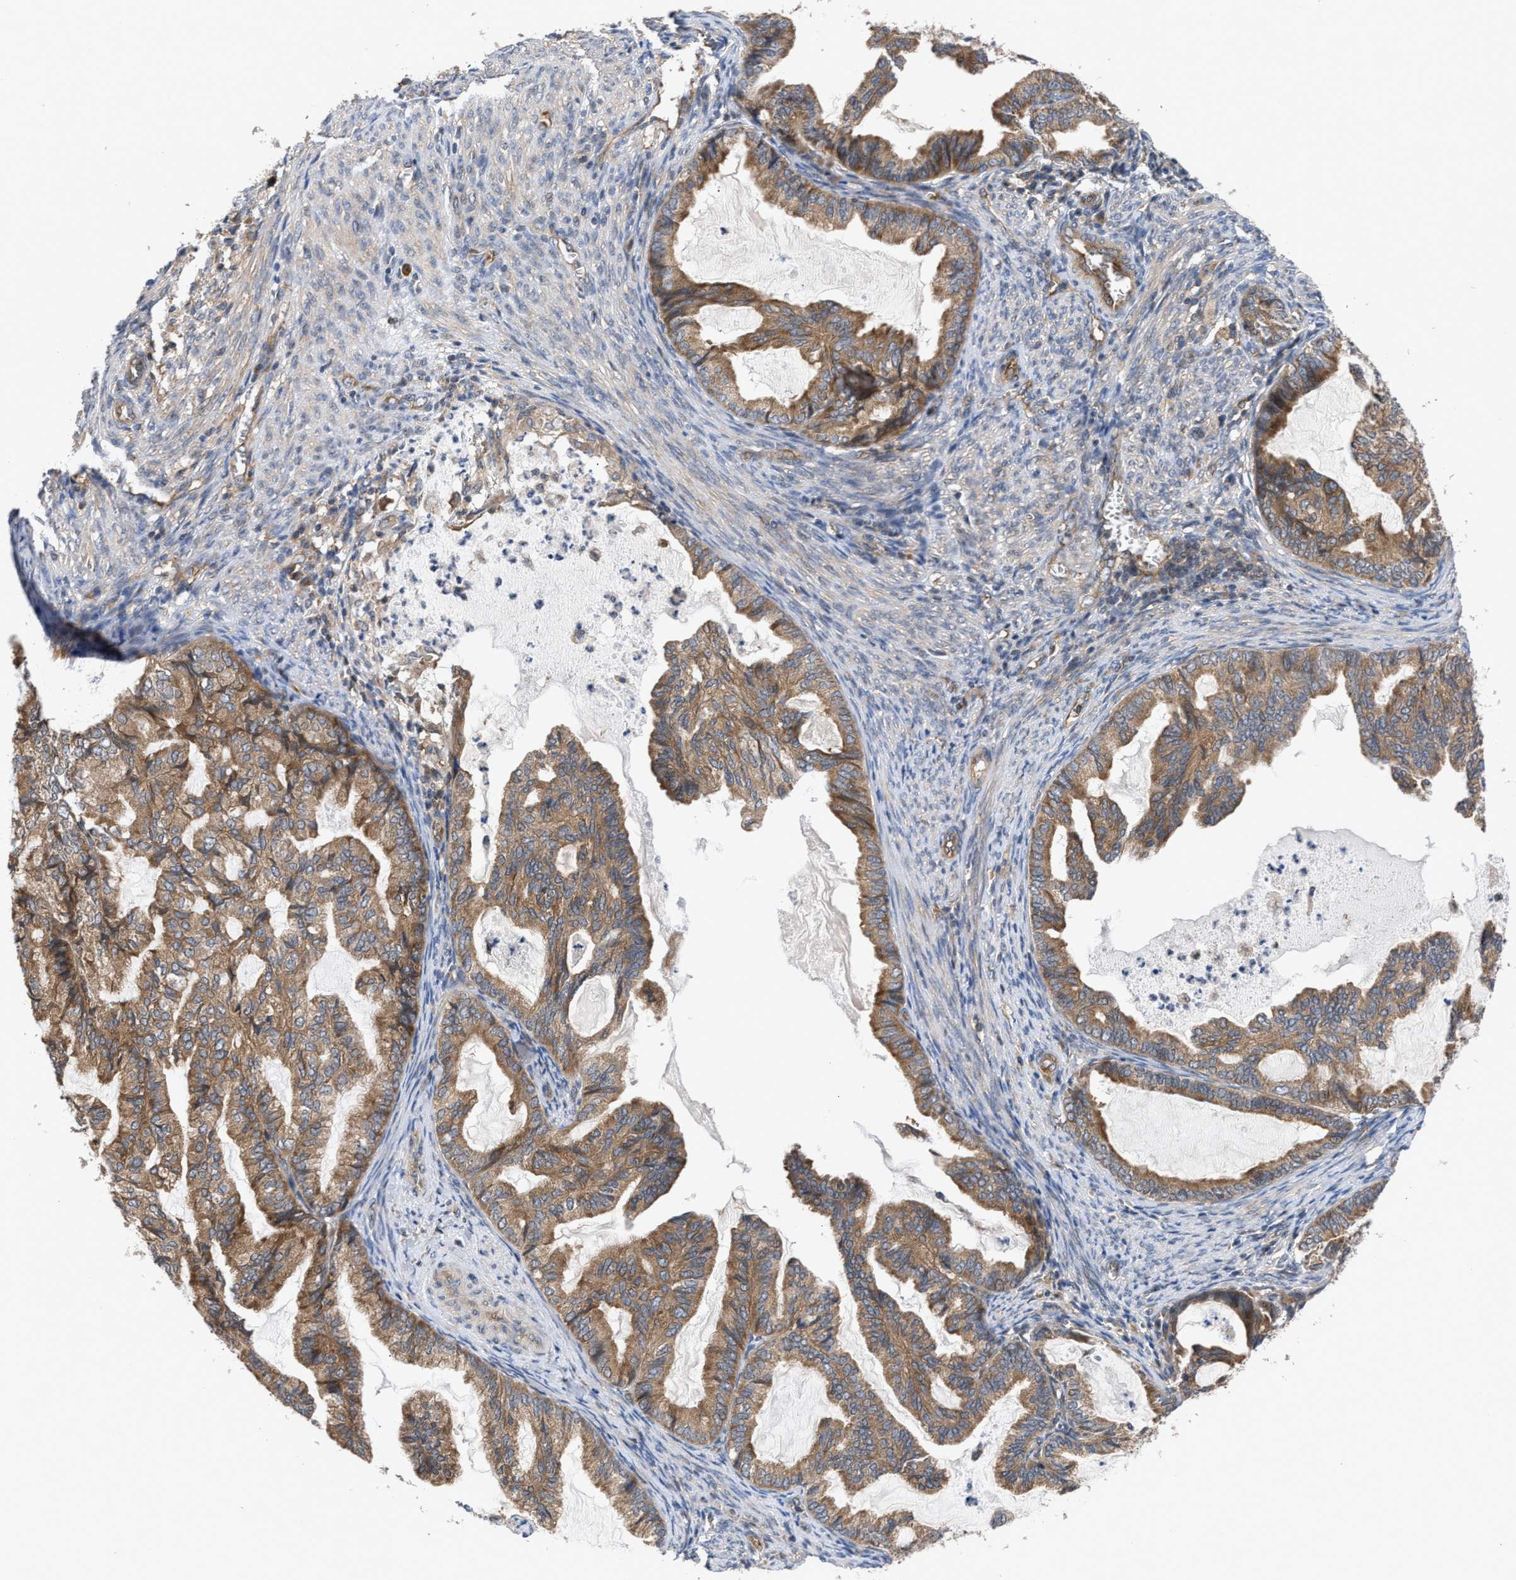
{"staining": {"intensity": "moderate", "quantity": ">75%", "location": "cytoplasmic/membranous"}, "tissue": "cervical cancer", "cell_type": "Tumor cells", "image_type": "cancer", "snomed": [{"axis": "morphology", "description": "Normal tissue, NOS"}, {"axis": "morphology", "description": "Adenocarcinoma, NOS"}, {"axis": "topography", "description": "Cervix"}, {"axis": "topography", "description": "Endometrium"}], "caption": "The histopathology image demonstrates staining of cervical adenocarcinoma, revealing moderate cytoplasmic/membranous protein positivity (brown color) within tumor cells.", "gene": "LAPTM4B", "patient": {"sex": "female", "age": 86}}